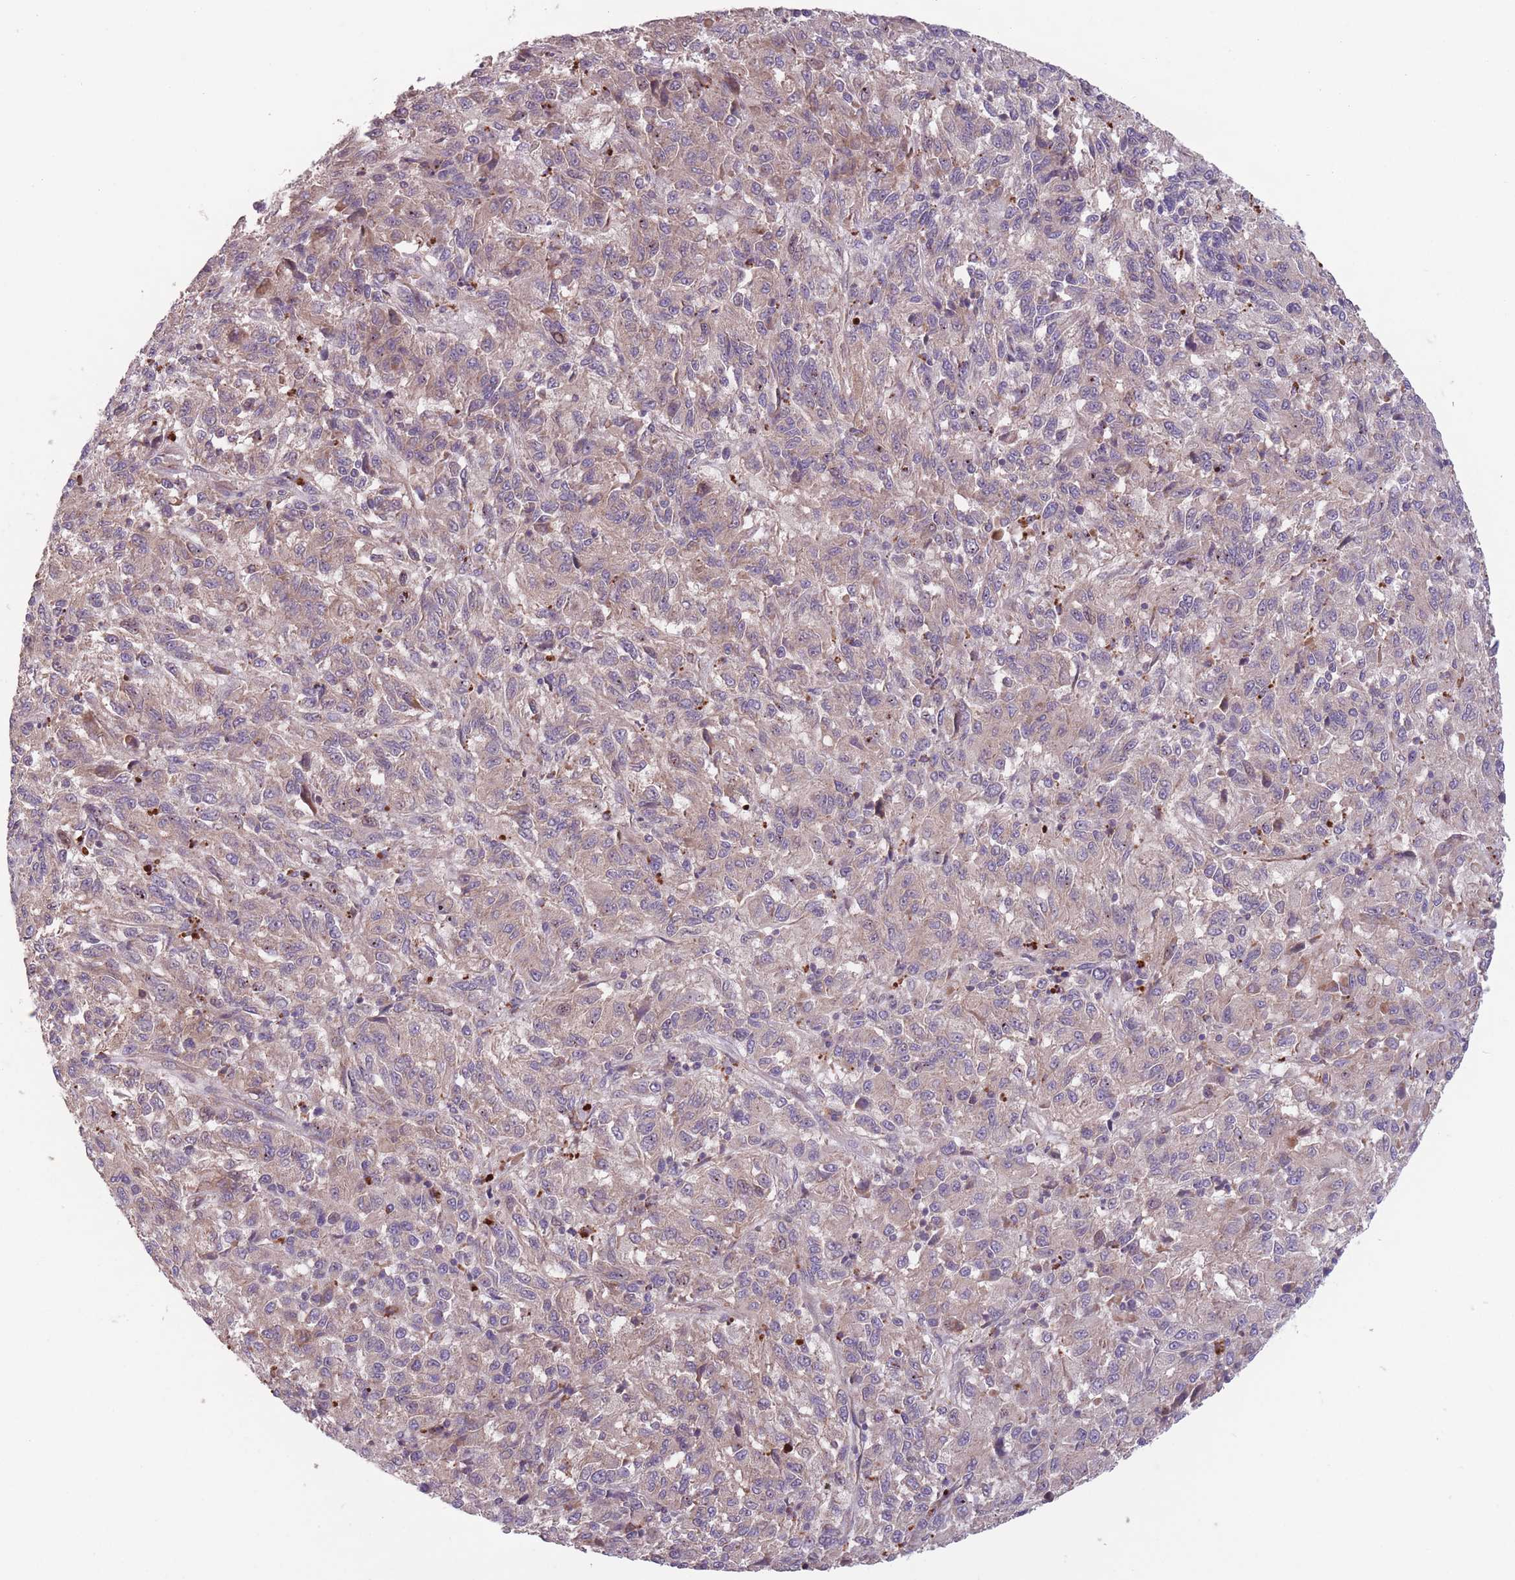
{"staining": {"intensity": "weak", "quantity": ">75%", "location": "cytoplasmic/membranous"}, "tissue": "melanoma", "cell_type": "Tumor cells", "image_type": "cancer", "snomed": [{"axis": "morphology", "description": "Malignant melanoma, Metastatic site"}, {"axis": "topography", "description": "Lung"}], "caption": "Immunohistochemistry photomicrograph of neoplastic tissue: human malignant melanoma (metastatic site) stained using immunohistochemistry (IHC) displays low levels of weak protein expression localized specifically in the cytoplasmic/membranous of tumor cells, appearing as a cytoplasmic/membranous brown color.", "gene": "ITPKC", "patient": {"sex": "male", "age": 64}}